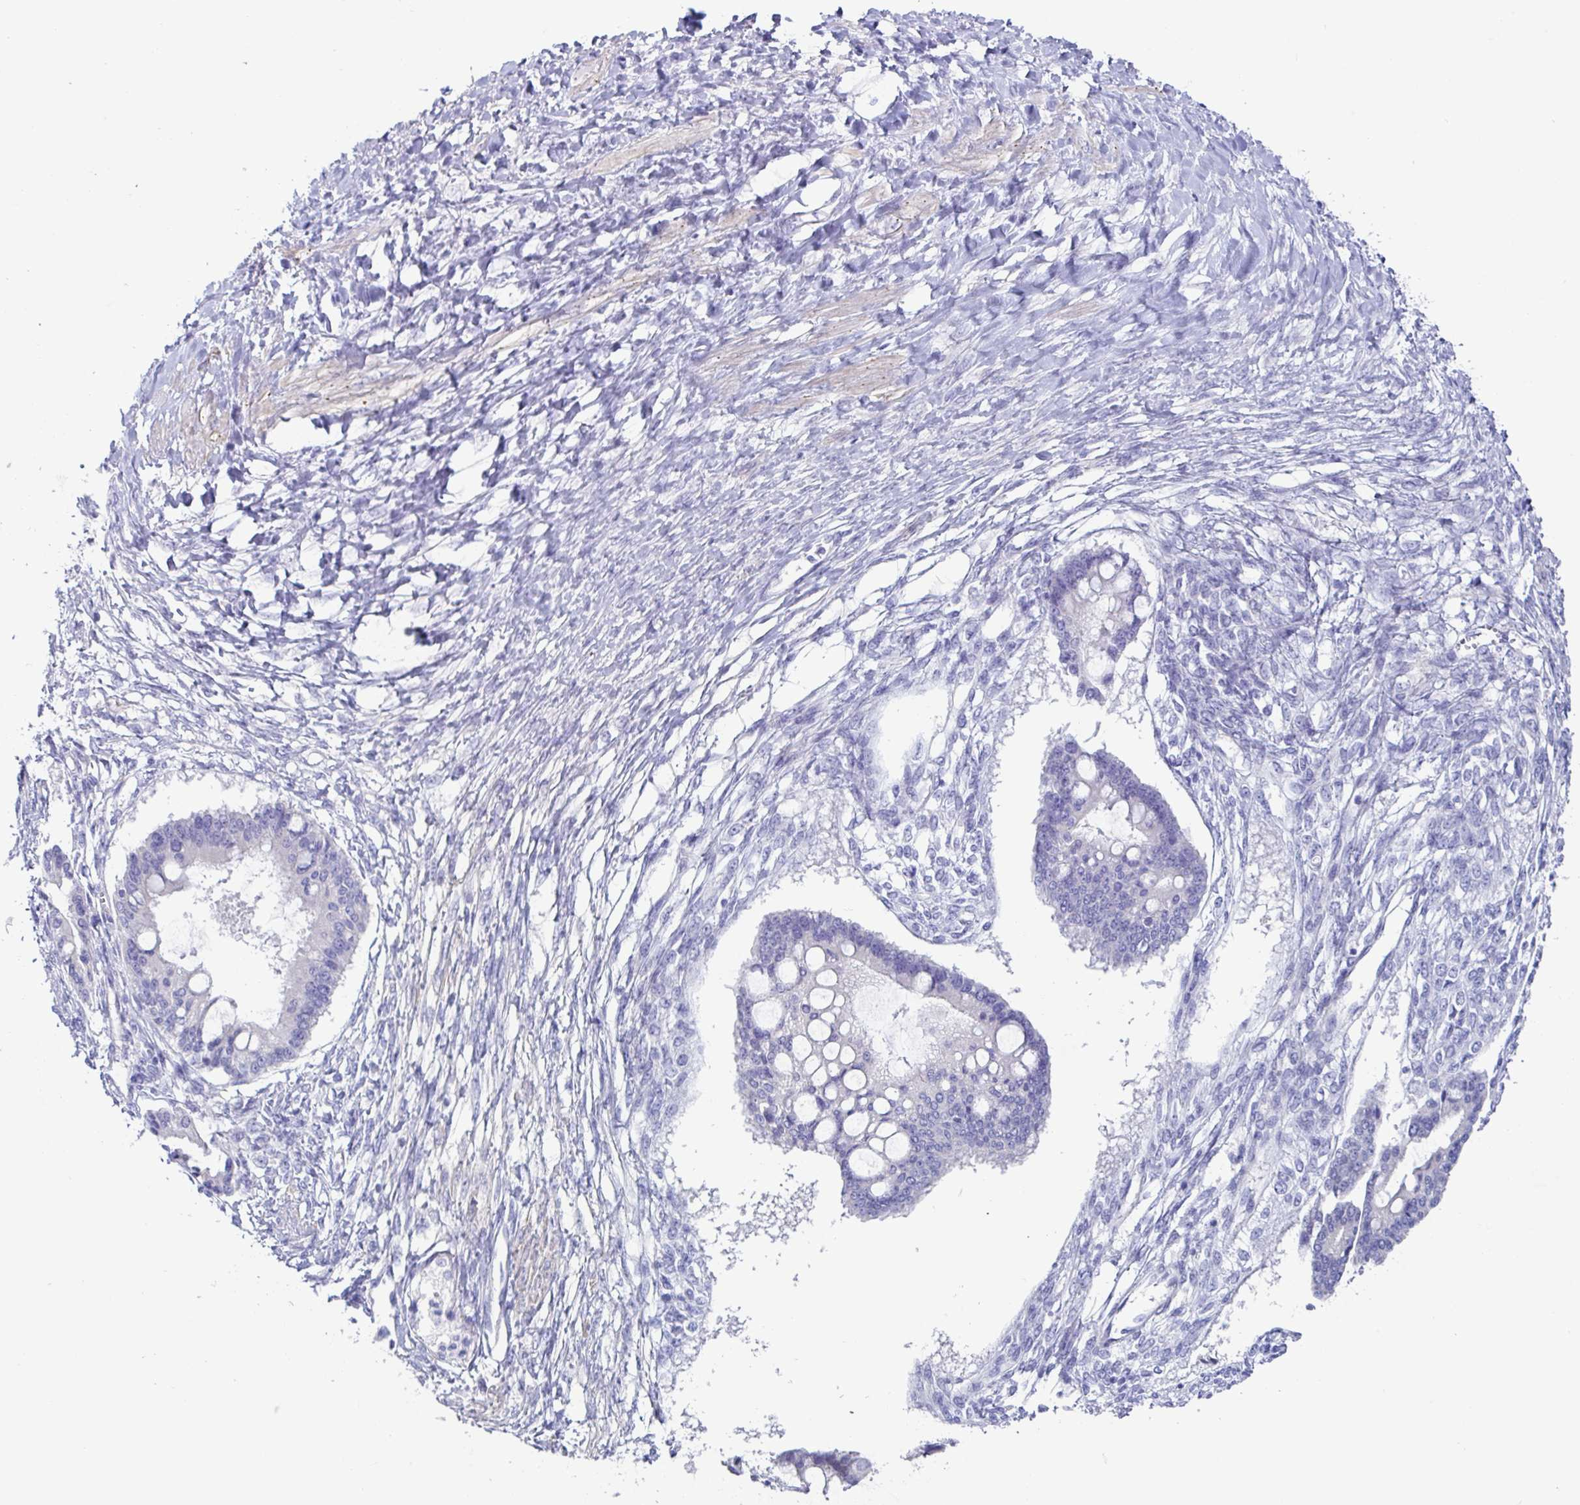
{"staining": {"intensity": "negative", "quantity": "none", "location": "none"}, "tissue": "ovarian cancer", "cell_type": "Tumor cells", "image_type": "cancer", "snomed": [{"axis": "morphology", "description": "Cystadenocarcinoma, mucinous, NOS"}, {"axis": "topography", "description": "Ovary"}], "caption": "This micrograph is of mucinous cystadenocarcinoma (ovarian) stained with immunohistochemistry (IHC) to label a protein in brown with the nuclei are counter-stained blue. There is no expression in tumor cells.", "gene": "MED11", "patient": {"sex": "female", "age": 73}}